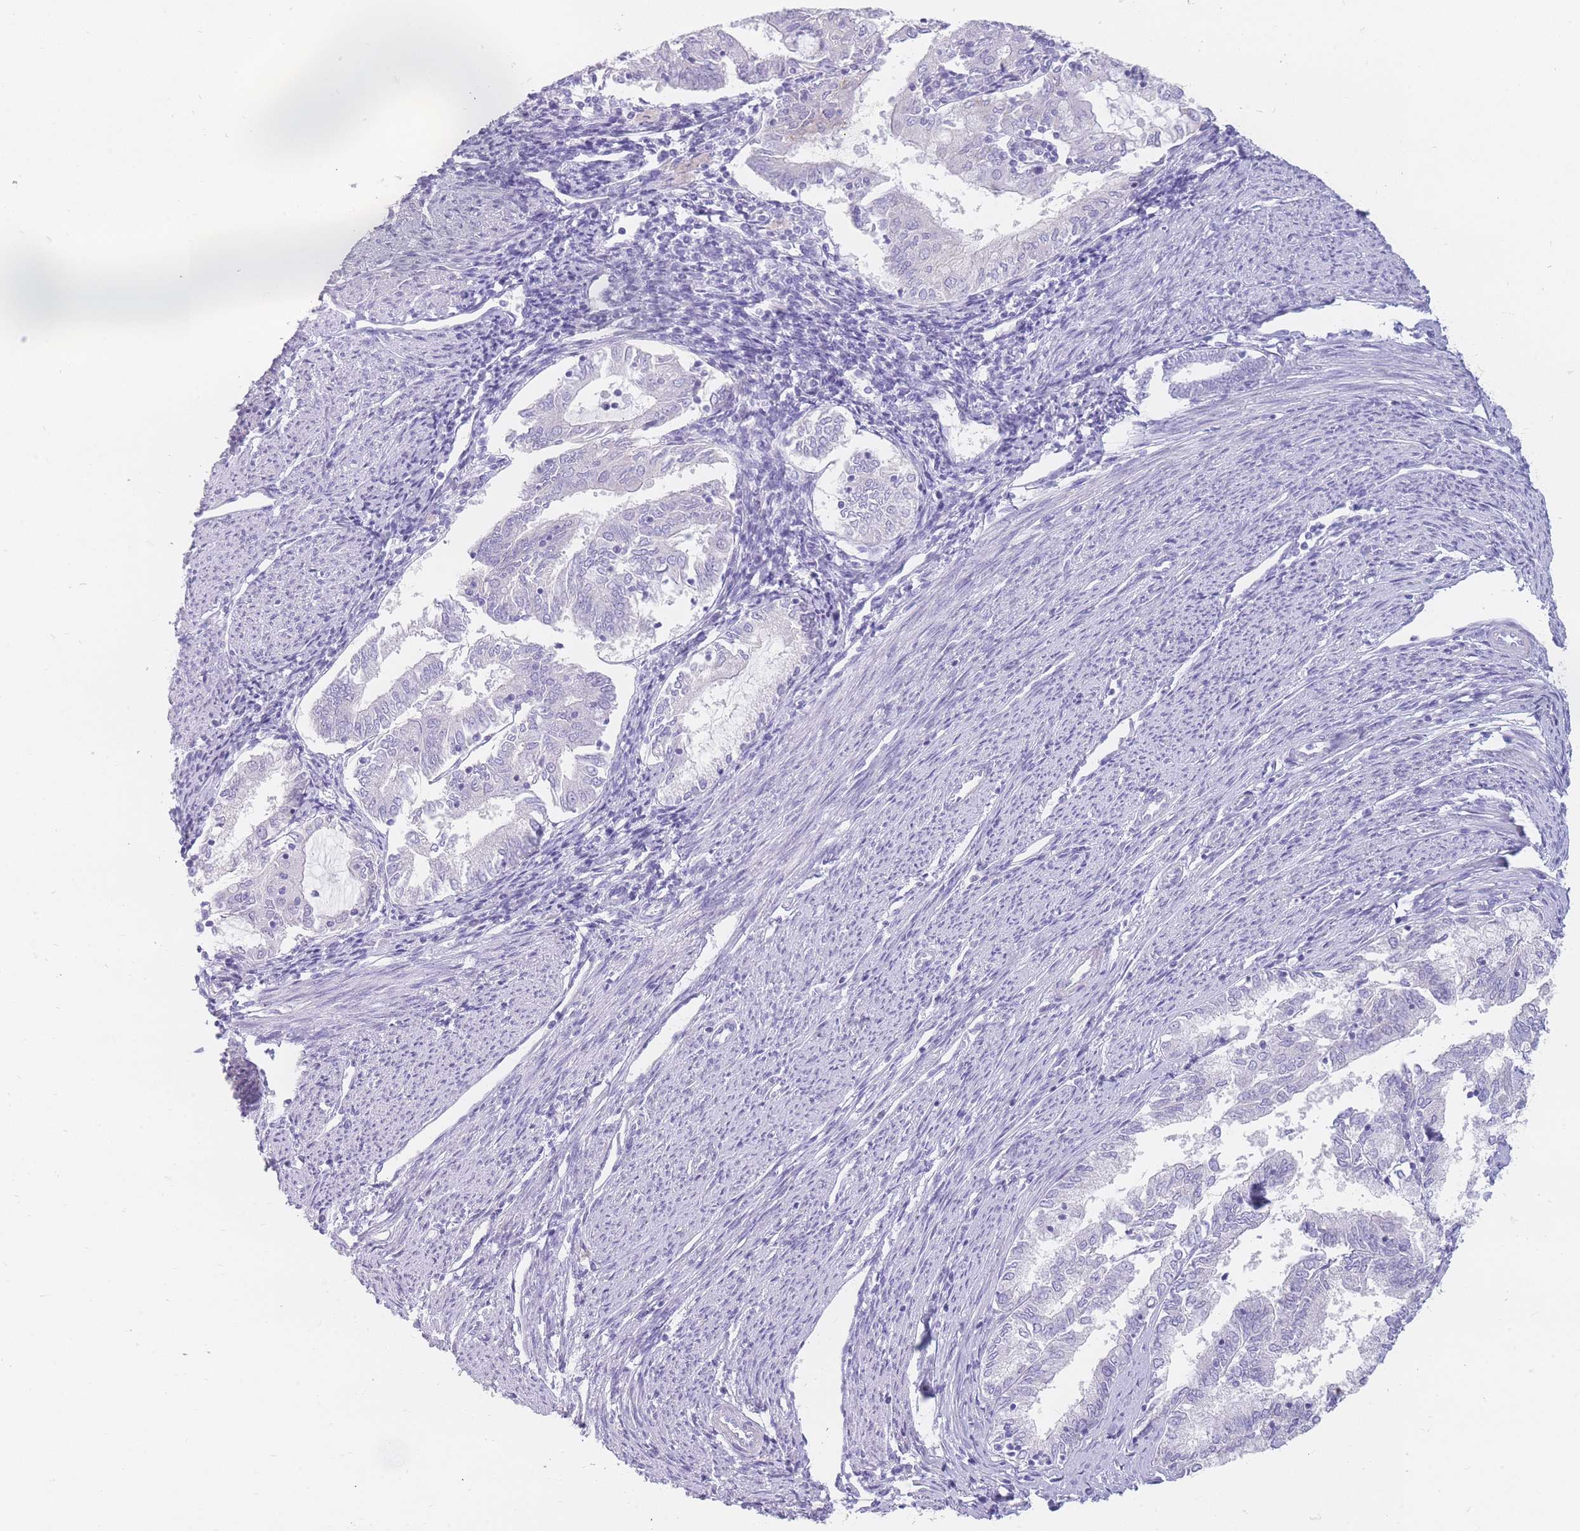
{"staining": {"intensity": "negative", "quantity": "none", "location": "none"}, "tissue": "endometrial cancer", "cell_type": "Tumor cells", "image_type": "cancer", "snomed": [{"axis": "morphology", "description": "Adenocarcinoma, NOS"}, {"axis": "topography", "description": "Endometrium"}], "caption": "Tumor cells show no significant protein expression in adenocarcinoma (endometrial).", "gene": "UPK1A", "patient": {"sex": "female", "age": 79}}